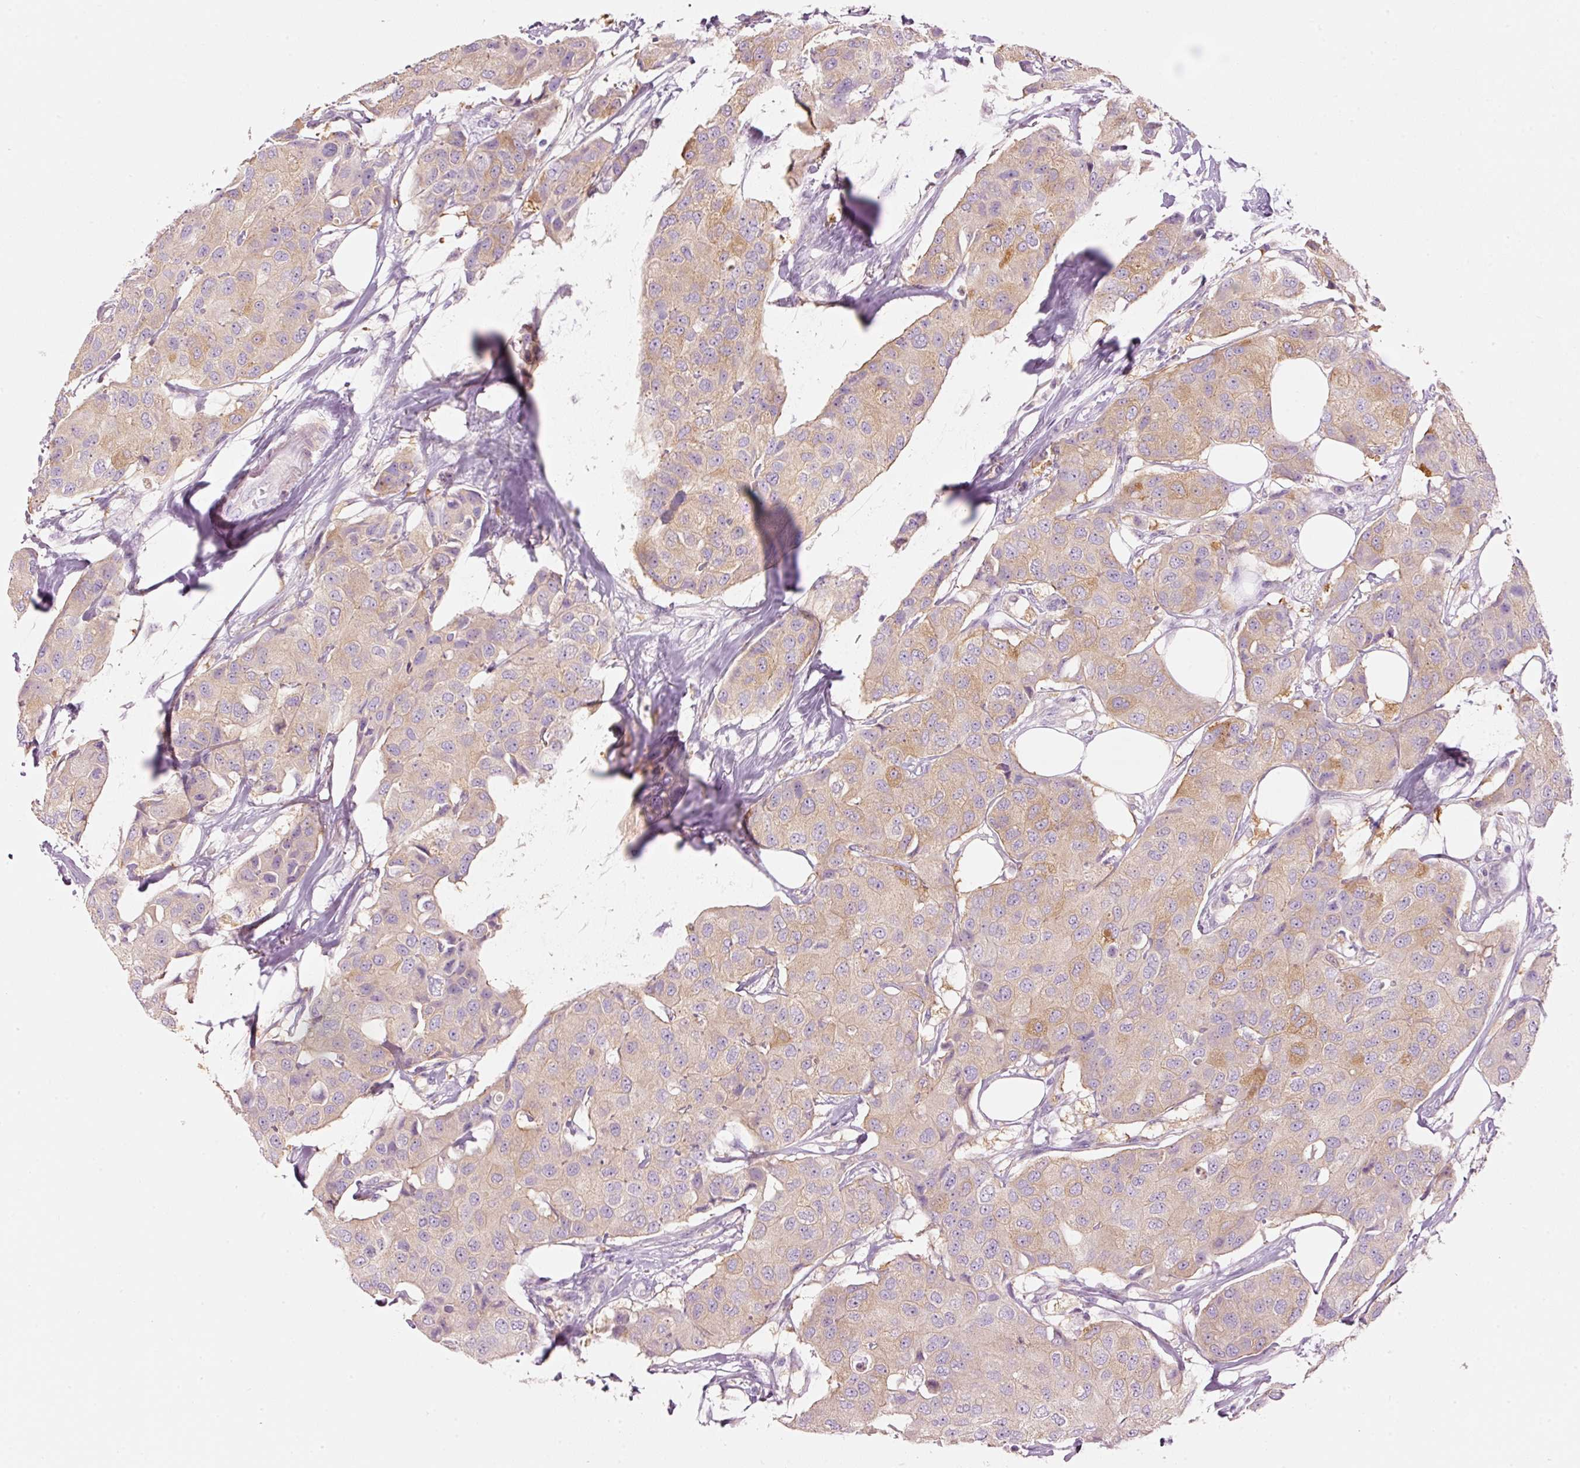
{"staining": {"intensity": "moderate", "quantity": "<25%", "location": "cytoplasmic/membranous"}, "tissue": "breast cancer", "cell_type": "Tumor cells", "image_type": "cancer", "snomed": [{"axis": "morphology", "description": "Duct carcinoma"}, {"axis": "topography", "description": "Breast"}], "caption": "Tumor cells display low levels of moderate cytoplasmic/membranous positivity in about <25% of cells in human breast infiltrating ductal carcinoma.", "gene": "PDXDC1", "patient": {"sex": "female", "age": 80}}